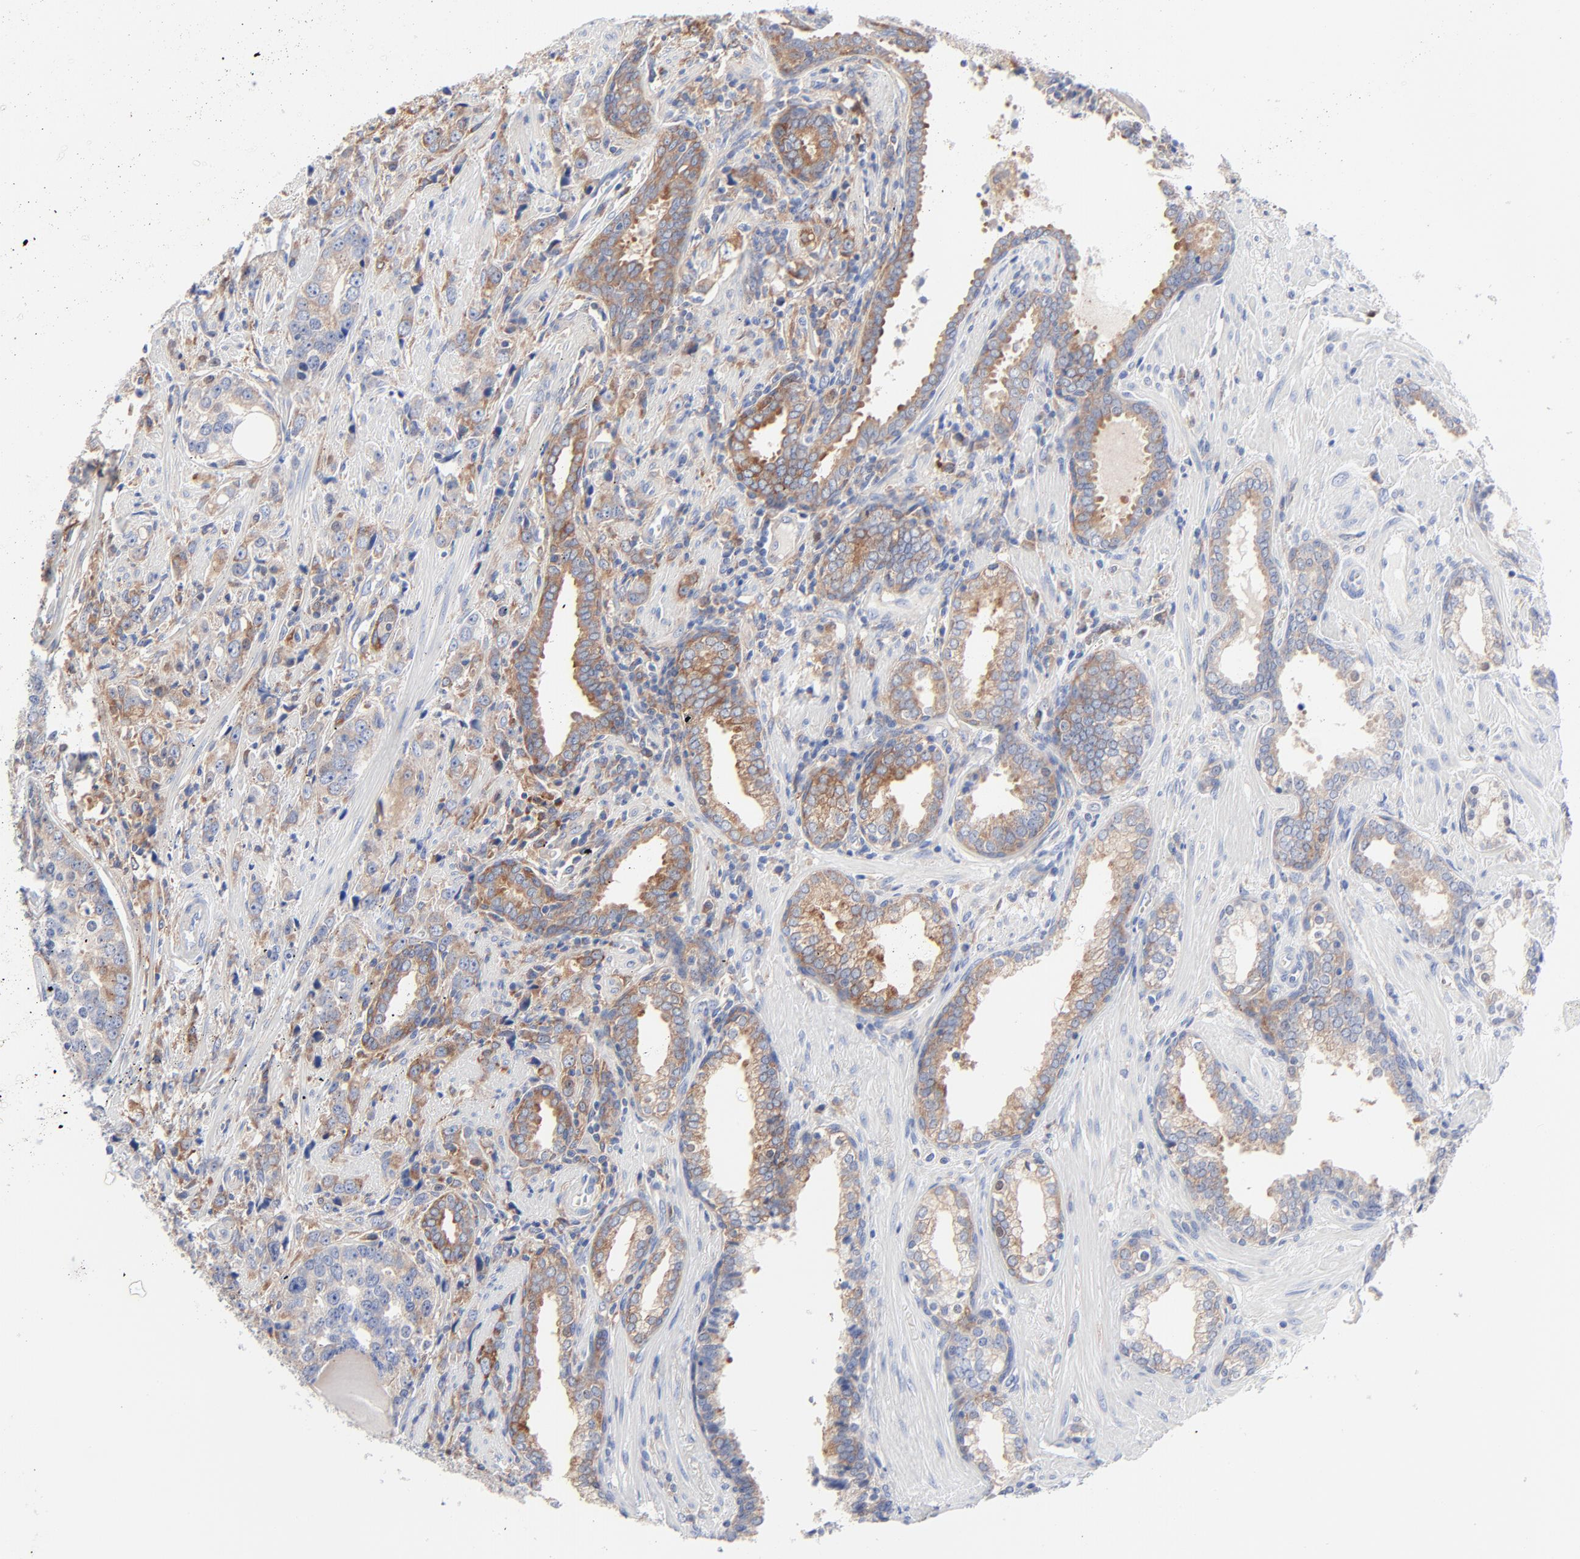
{"staining": {"intensity": "moderate", "quantity": "25%-75%", "location": "cytoplasmic/membranous"}, "tissue": "prostate cancer", "cell_type": "Tumor cells", "image_type": "cancer", "snomed": [{"axis": "morphology", "description": "Adenocarcinoma, High grade"}, {"axis": "topography", "description": "Prostate"}], "caption": "Prostate cancer was stained to show a protein in brown. There is medium levels of moderate cytoplasmic/membranous expression in approximately 25%-75% of tumor cells. (Brightfield microscopy of DAB IHC at high magnification).", "gene": "STAT2", "patient": {"sex": "male", "age": 71}}